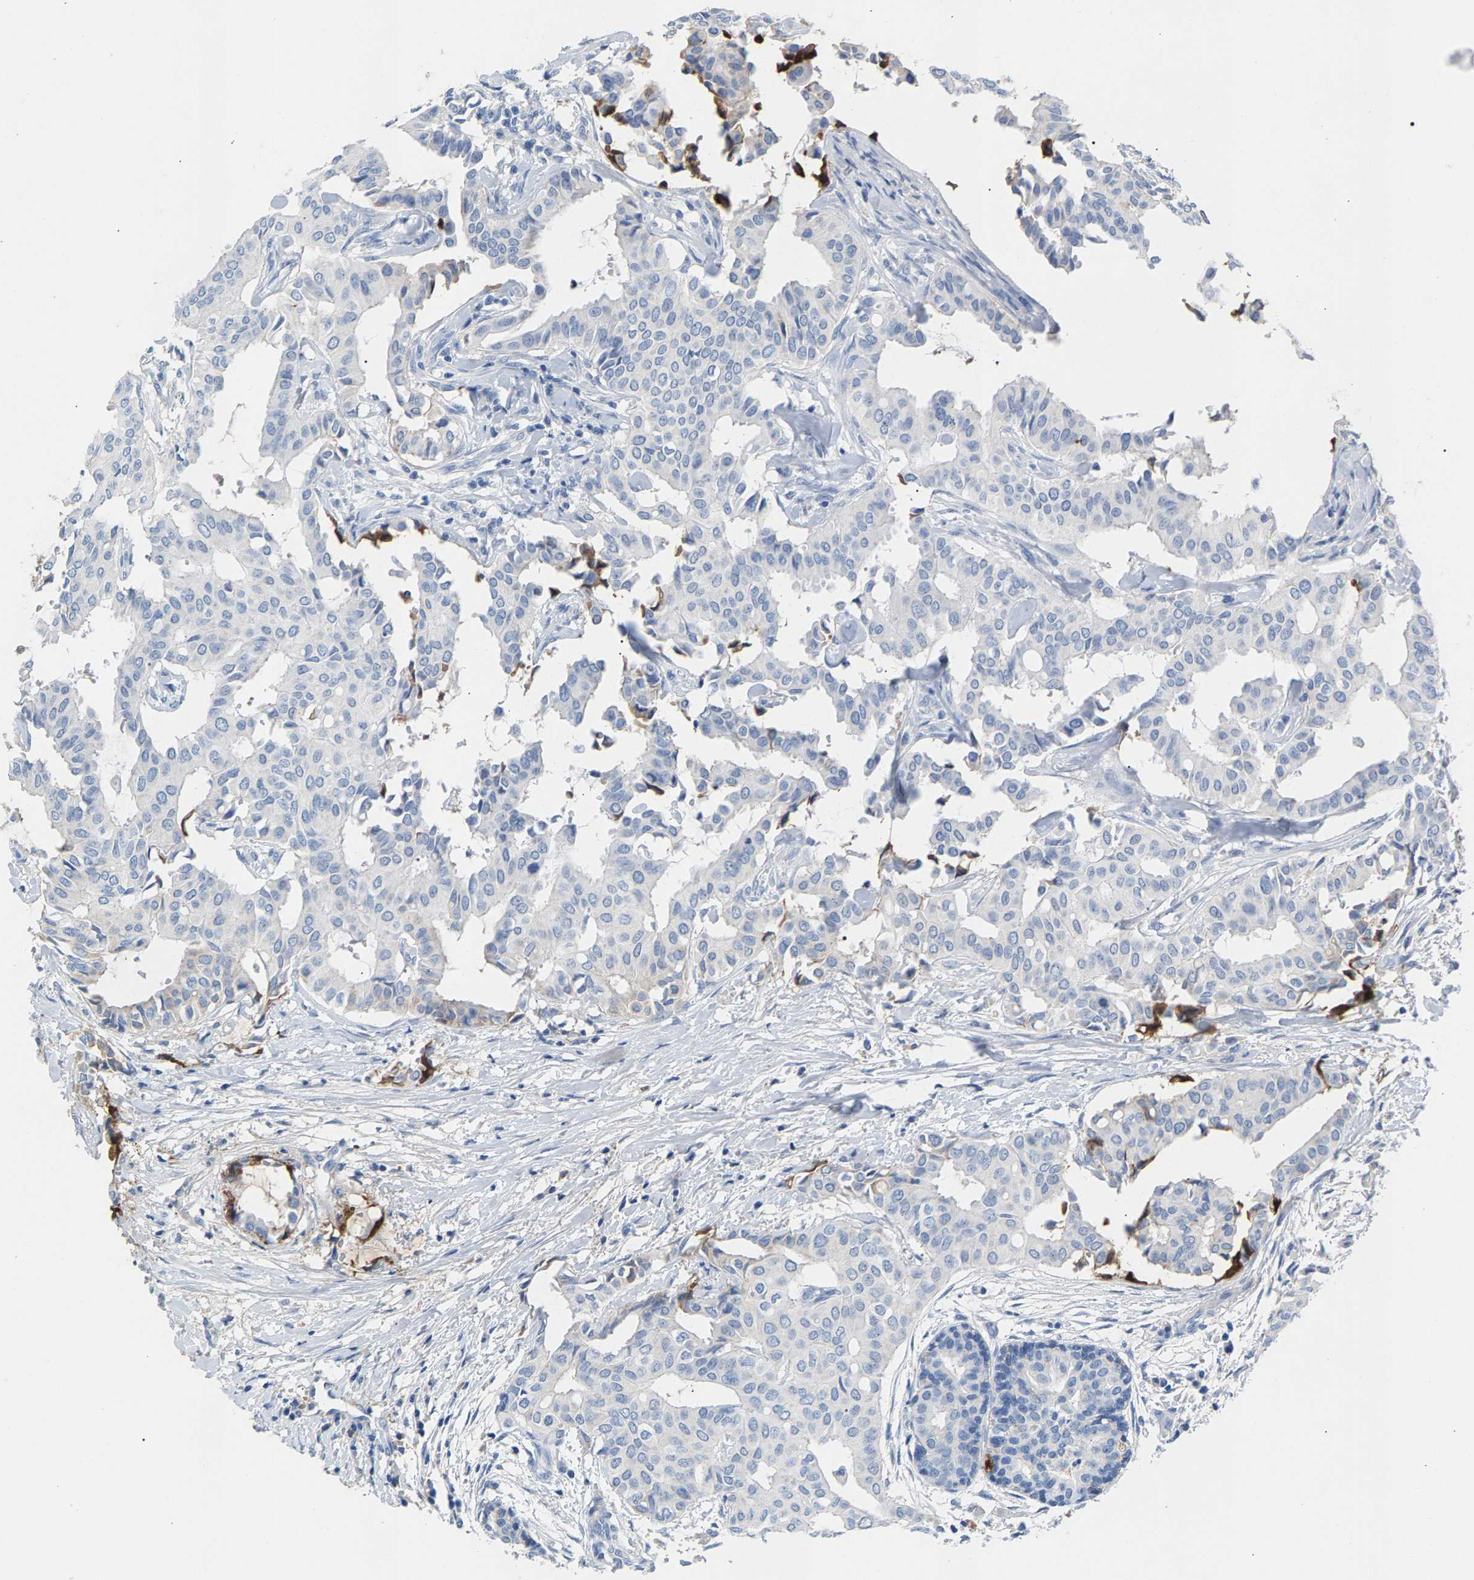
{"staining": {"intensity": "moderate", "quantity": "<25%", "location": "cytoplasmic/membranous"}, "tissue": "head and neck cancer", "cell_type": "Tumor cells", "image_type": "cancer", "snomed": [{"axis": "morphology", "description": "Adenocarcinoma, NOS"}, {"axis": "topography", "description": "Salivary gland"}, {"axis": "topography", "description": "Head-Neck"}], "caption": "About <25% of tumor cells in head and neck adenocarcinoma demonstrate moderate cytoplasmic/membranous protein expression as visualized by brown immunohistochemical staining.", "gene": "APOH", "patient": {"sex": "female", "age": 59}}